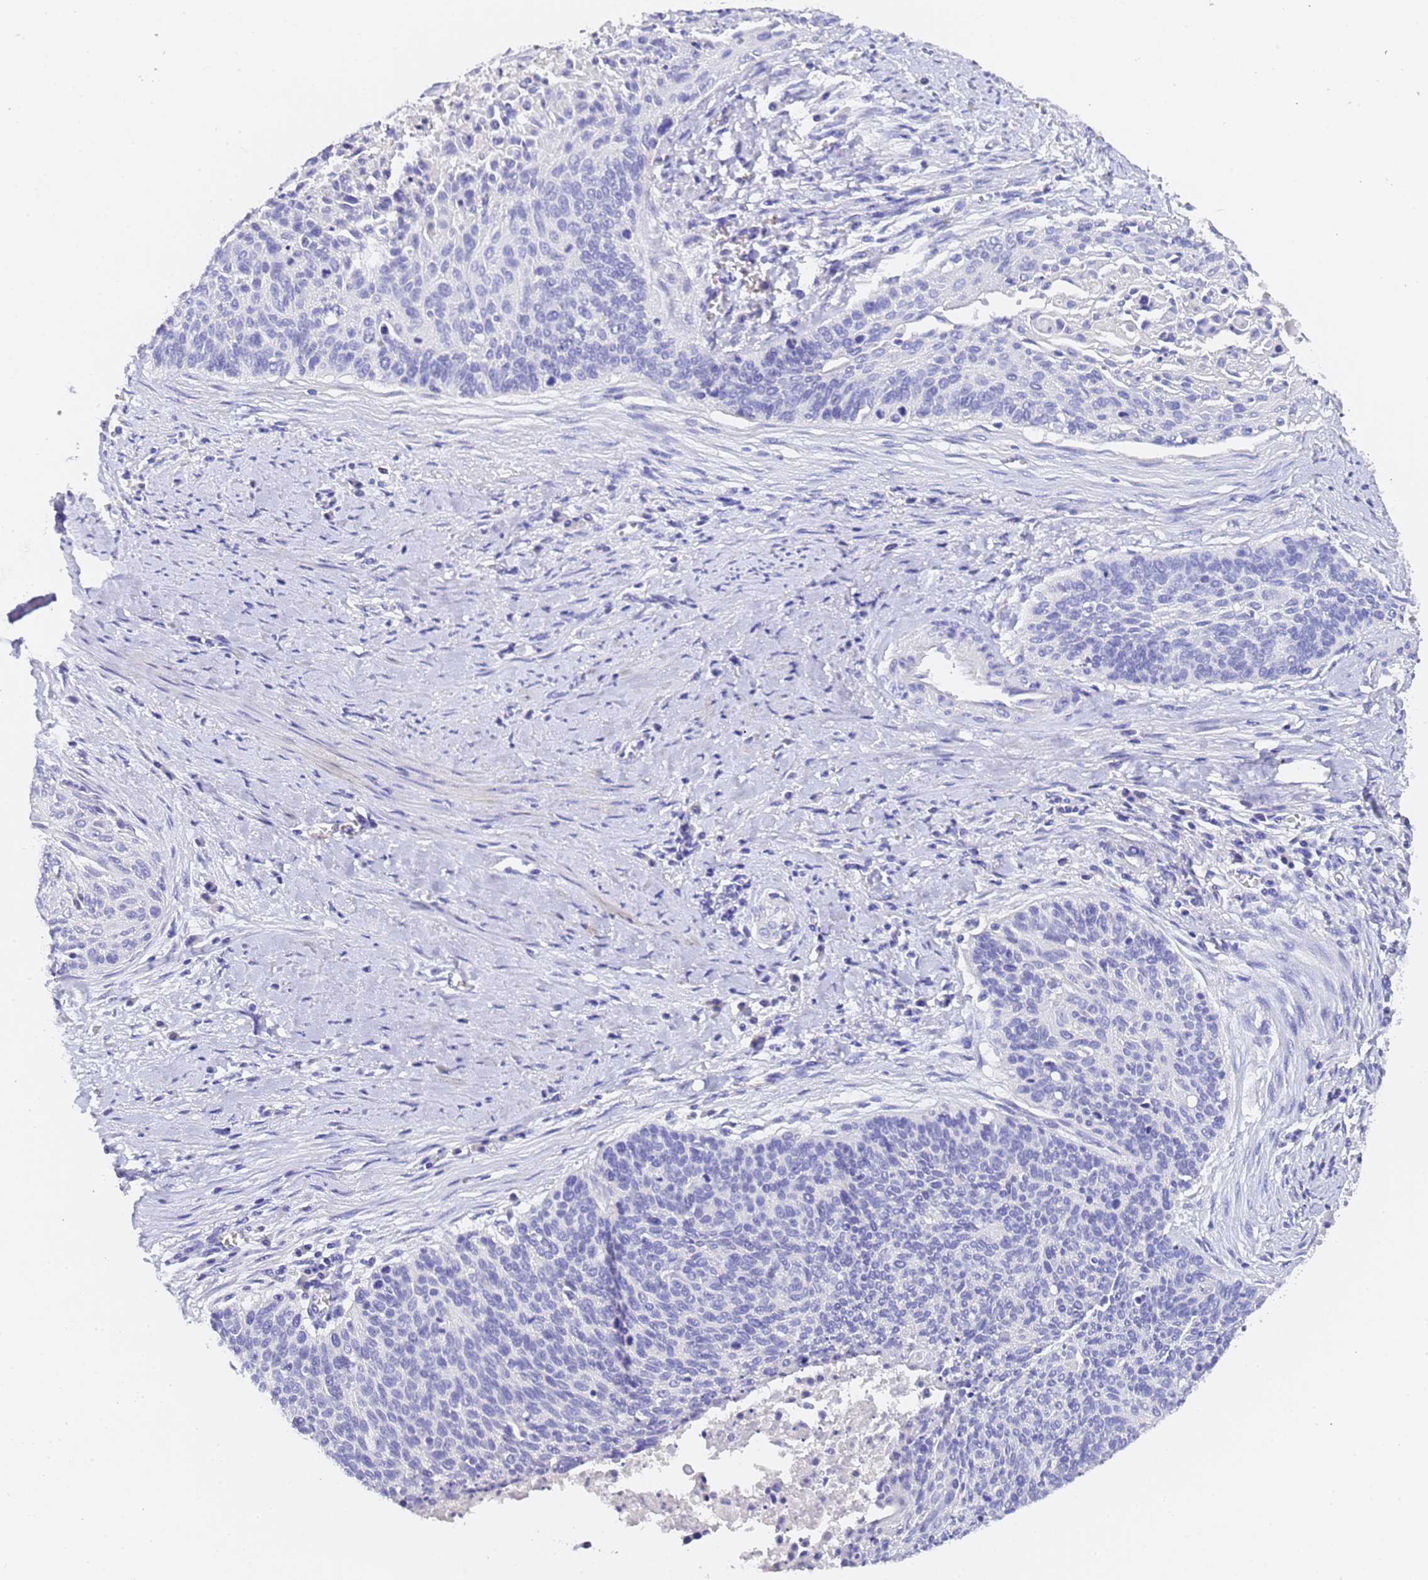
{"staining": {"intensity": "negative", "quantity": "none", "location": "none"}, "tissue": "cervical cancer", "cell_type": "Tumor cells", "image_type": "cancer", "snomed": [{"axis": "morphology", "description": "Squamous cell carcinoma, NOS"}, {"axis": "topography", "description": "Cervix"}], "caption": "The micrograph reveals no significant positivity in tumor cells of cervical cancer (squamous cell carcinoma). (Brightfield microscopy of DAB immunohistochemistry (IHC) at high magnification).", "gene": "GABRA1", "patient": {"sex": "female", "age": 55}}